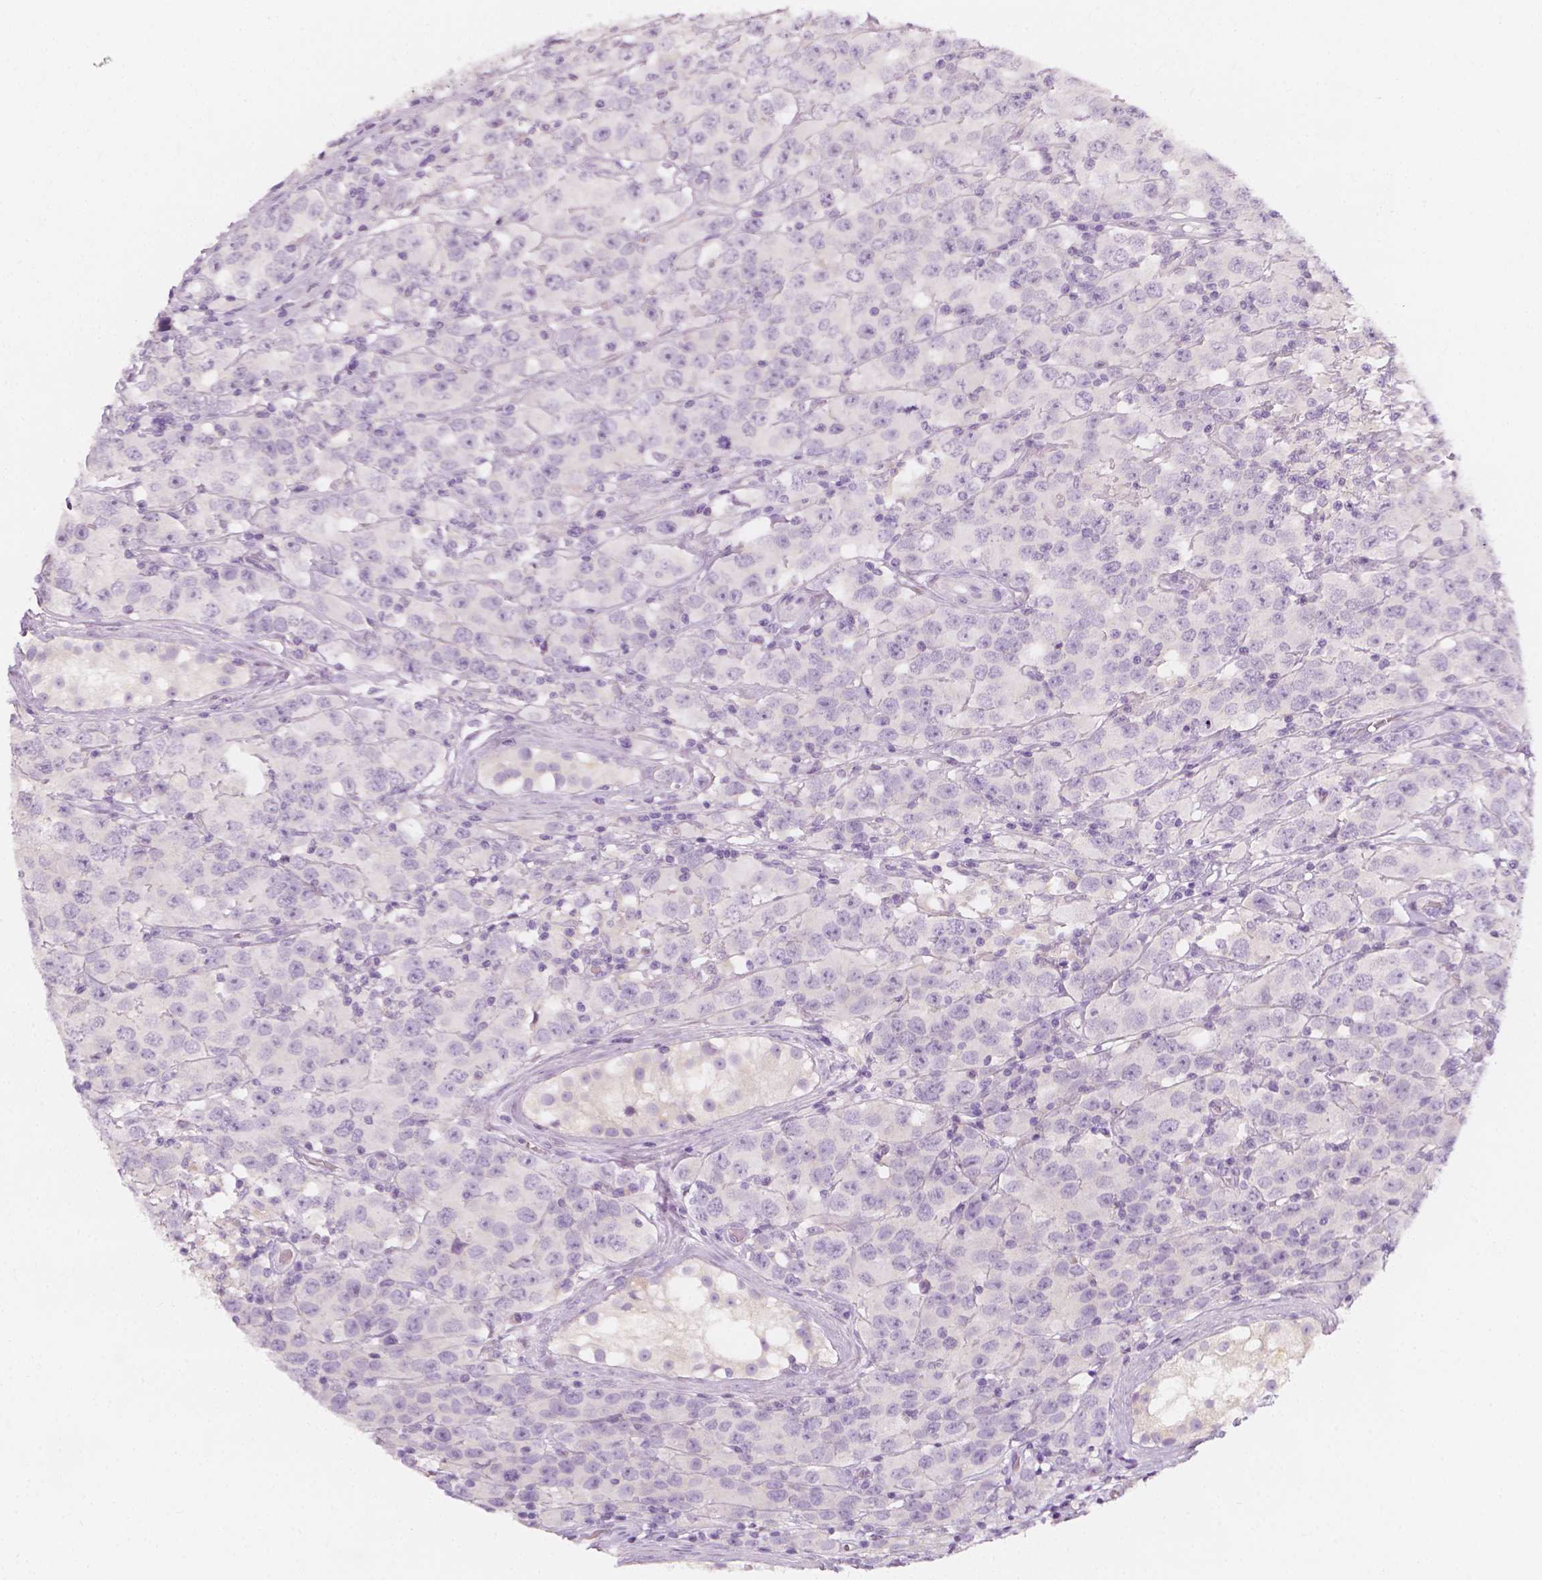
{"staining": {"intensity": "negative", "quantity": "none", "location": "none"}, "tissue": "testis cancer", "cell_type": "Tumor cells", "image_type": "cancer", "snomed": [{"axis": "morphology", "description": "Seminoma, NOS"}, {"axis": "topography", "description": "Testis"}], "caption": "Tumor cells show no significant positivity in testis cancer (seminoma). (Immunohistochemistry, brightfield microscopy, high magnification).", "gene": "RBFOX1", "patient": {"sex": "male", "age": 52}}